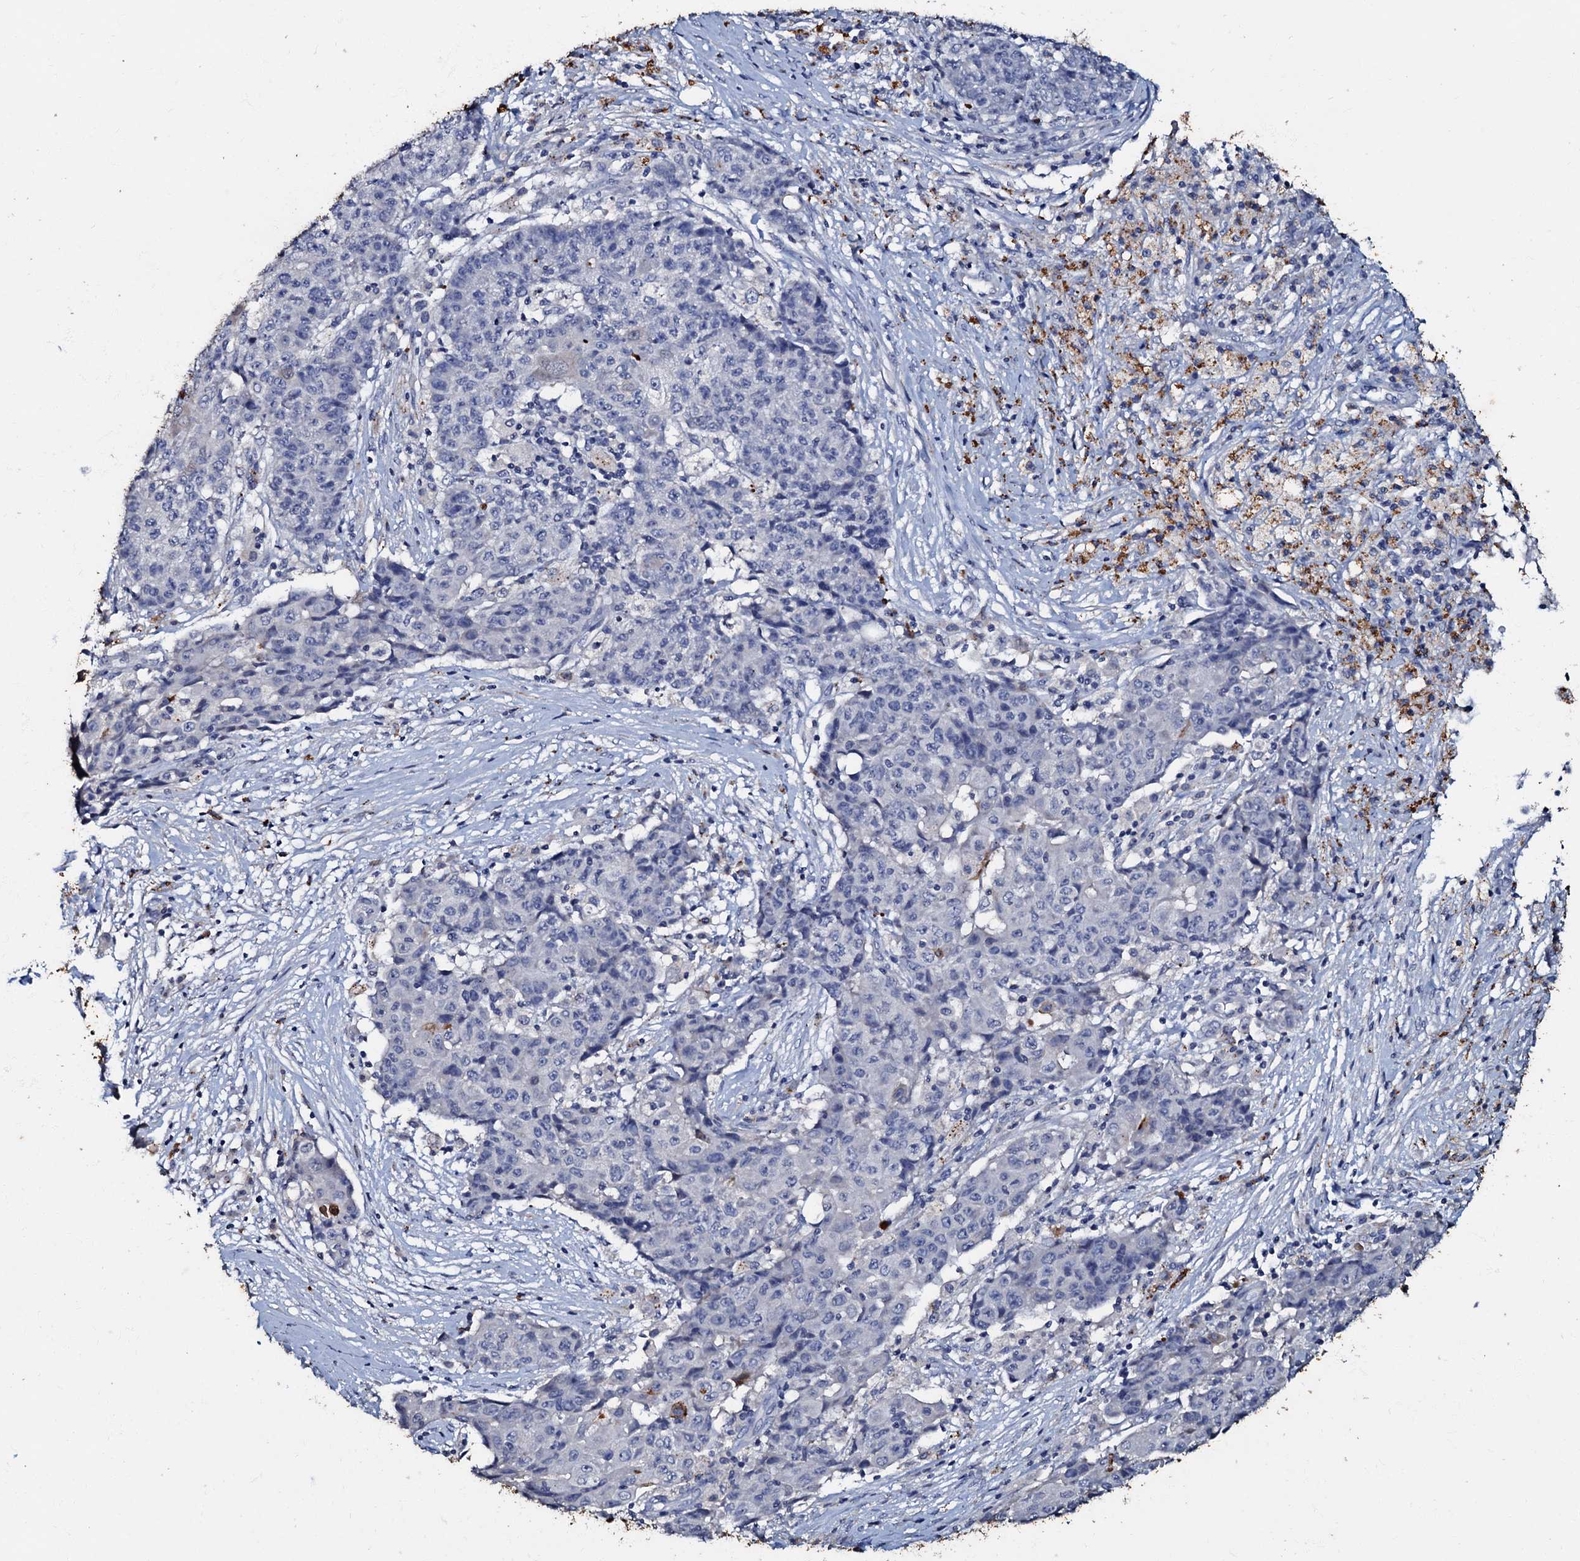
{"staining": {"intensity": "negative", "quantity": "none", "location": "none"}, "tissue": "ovarian cancer", "cell_type": "Tumor cells", "image_type": "cancer", "snomed": [{"axis": "morphology", "description": "Carcinoma, endometroid"}, {"axis": "topography", "description": "Ovary"}], "caption": "High magnification brightfield microscopy of ovarian cancer (endometroid carcinoma) stained with DAB (3,3'-diaminobenzidine) (brown) and counterstained with hematoxylin (blue): tumor cells show no significant expression.", "gene": "MANSC4", "patient": {"sex": "female", "age": 42}}